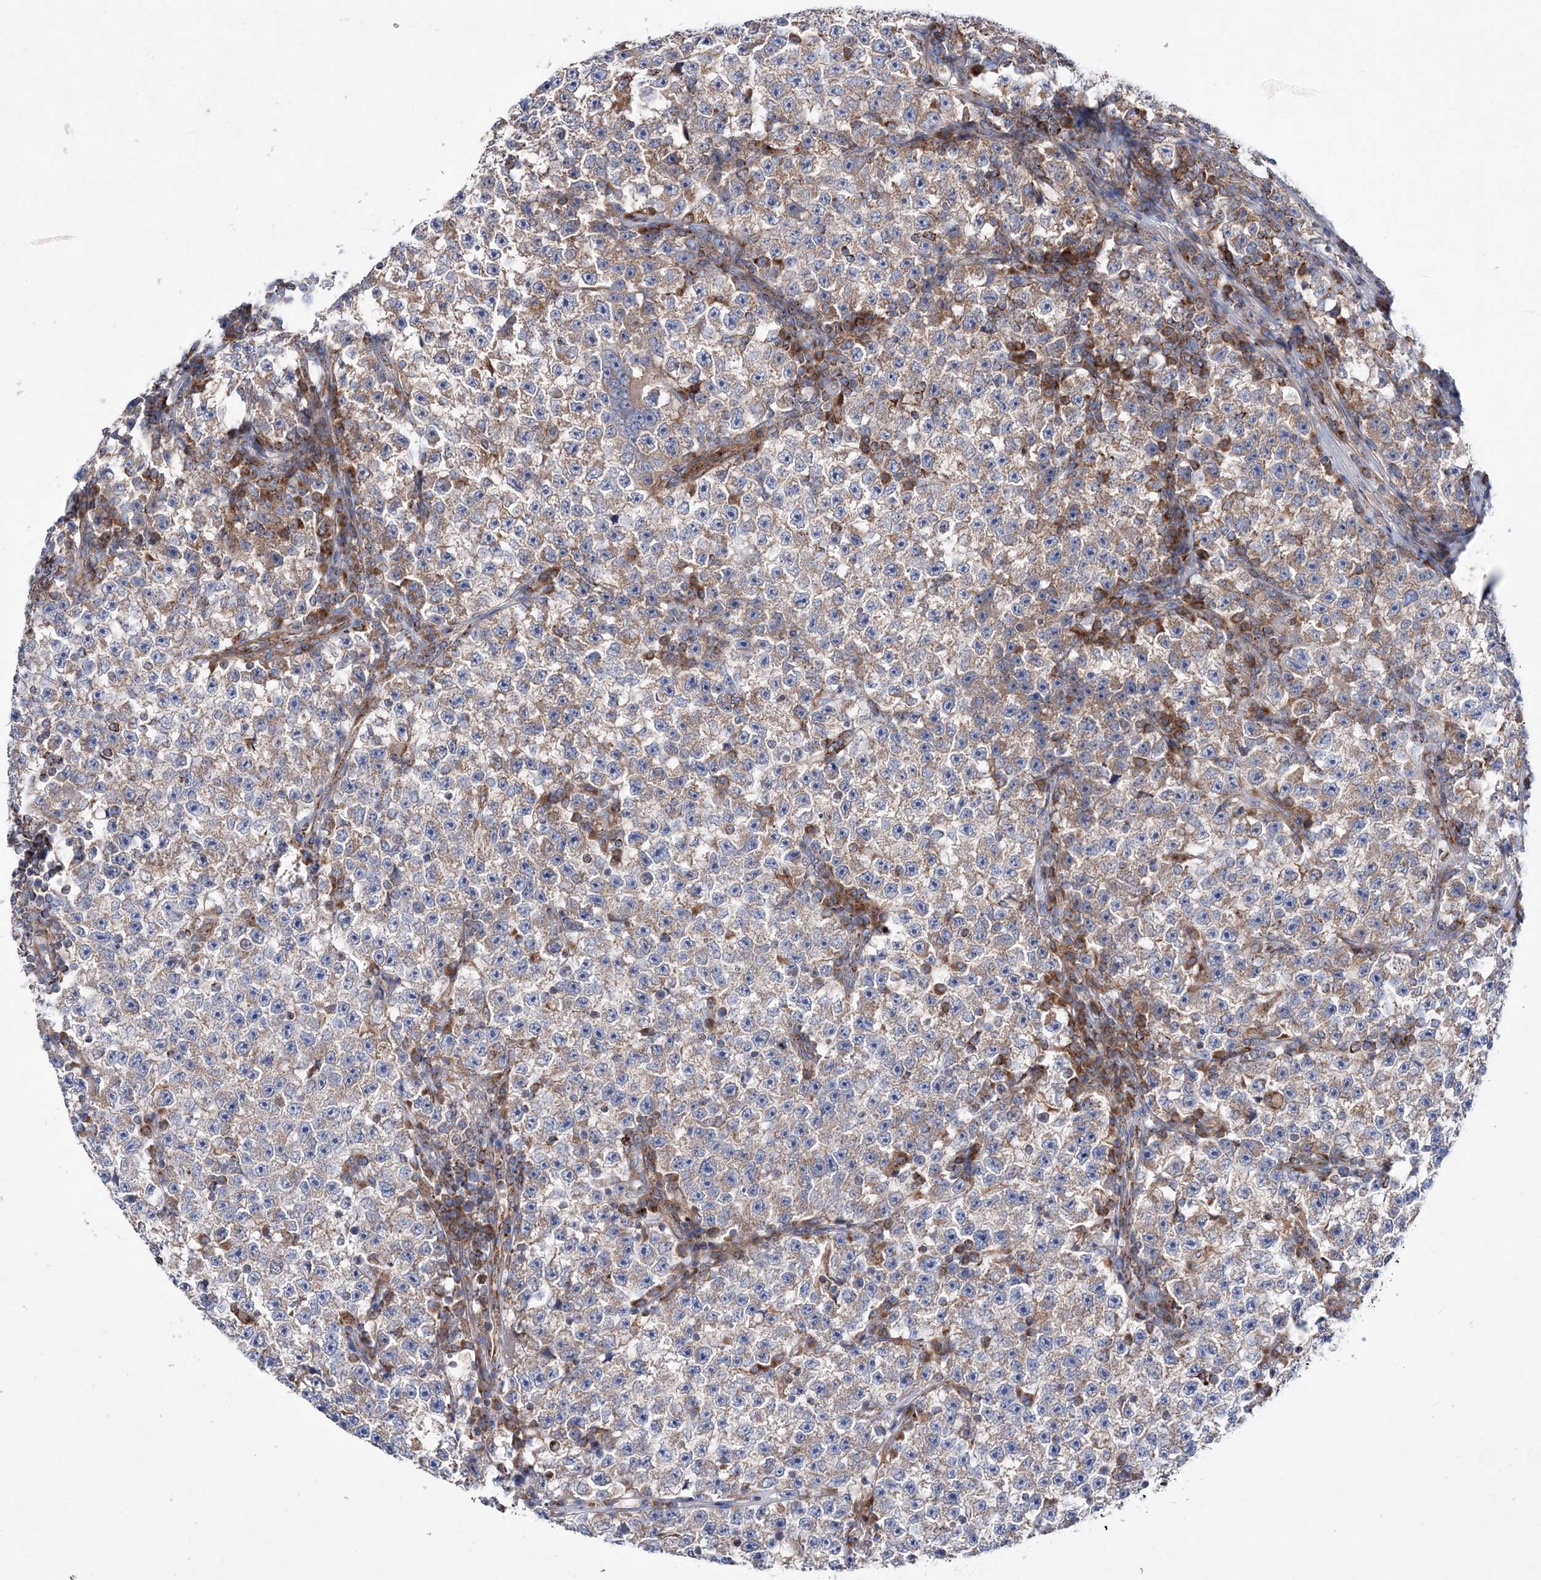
{"staining": {"intensity": "weak", "quantity": ">75%", "location": "cytoplasmic/membranous"}, "tissue": "testis cancer", "cell_type": "Tumor cells", "image_type": "cancer", "snomed": [{"axis": "morphology", "description": "Seminoma, NOS"}, {"axis": "topography", "description": "Testis"}], "caption": "IHC photomicrograph of neoplastic tissue: human testis seminoma stained using IHC reveals low levels of weak protein expression localized specifically in the cytoplasmic/membranous of tumor cells, appearing as a cytoplasmic/membranous brown color.", "gene": "NGLY1", "patient": {"sex": "male", "age": 22}}